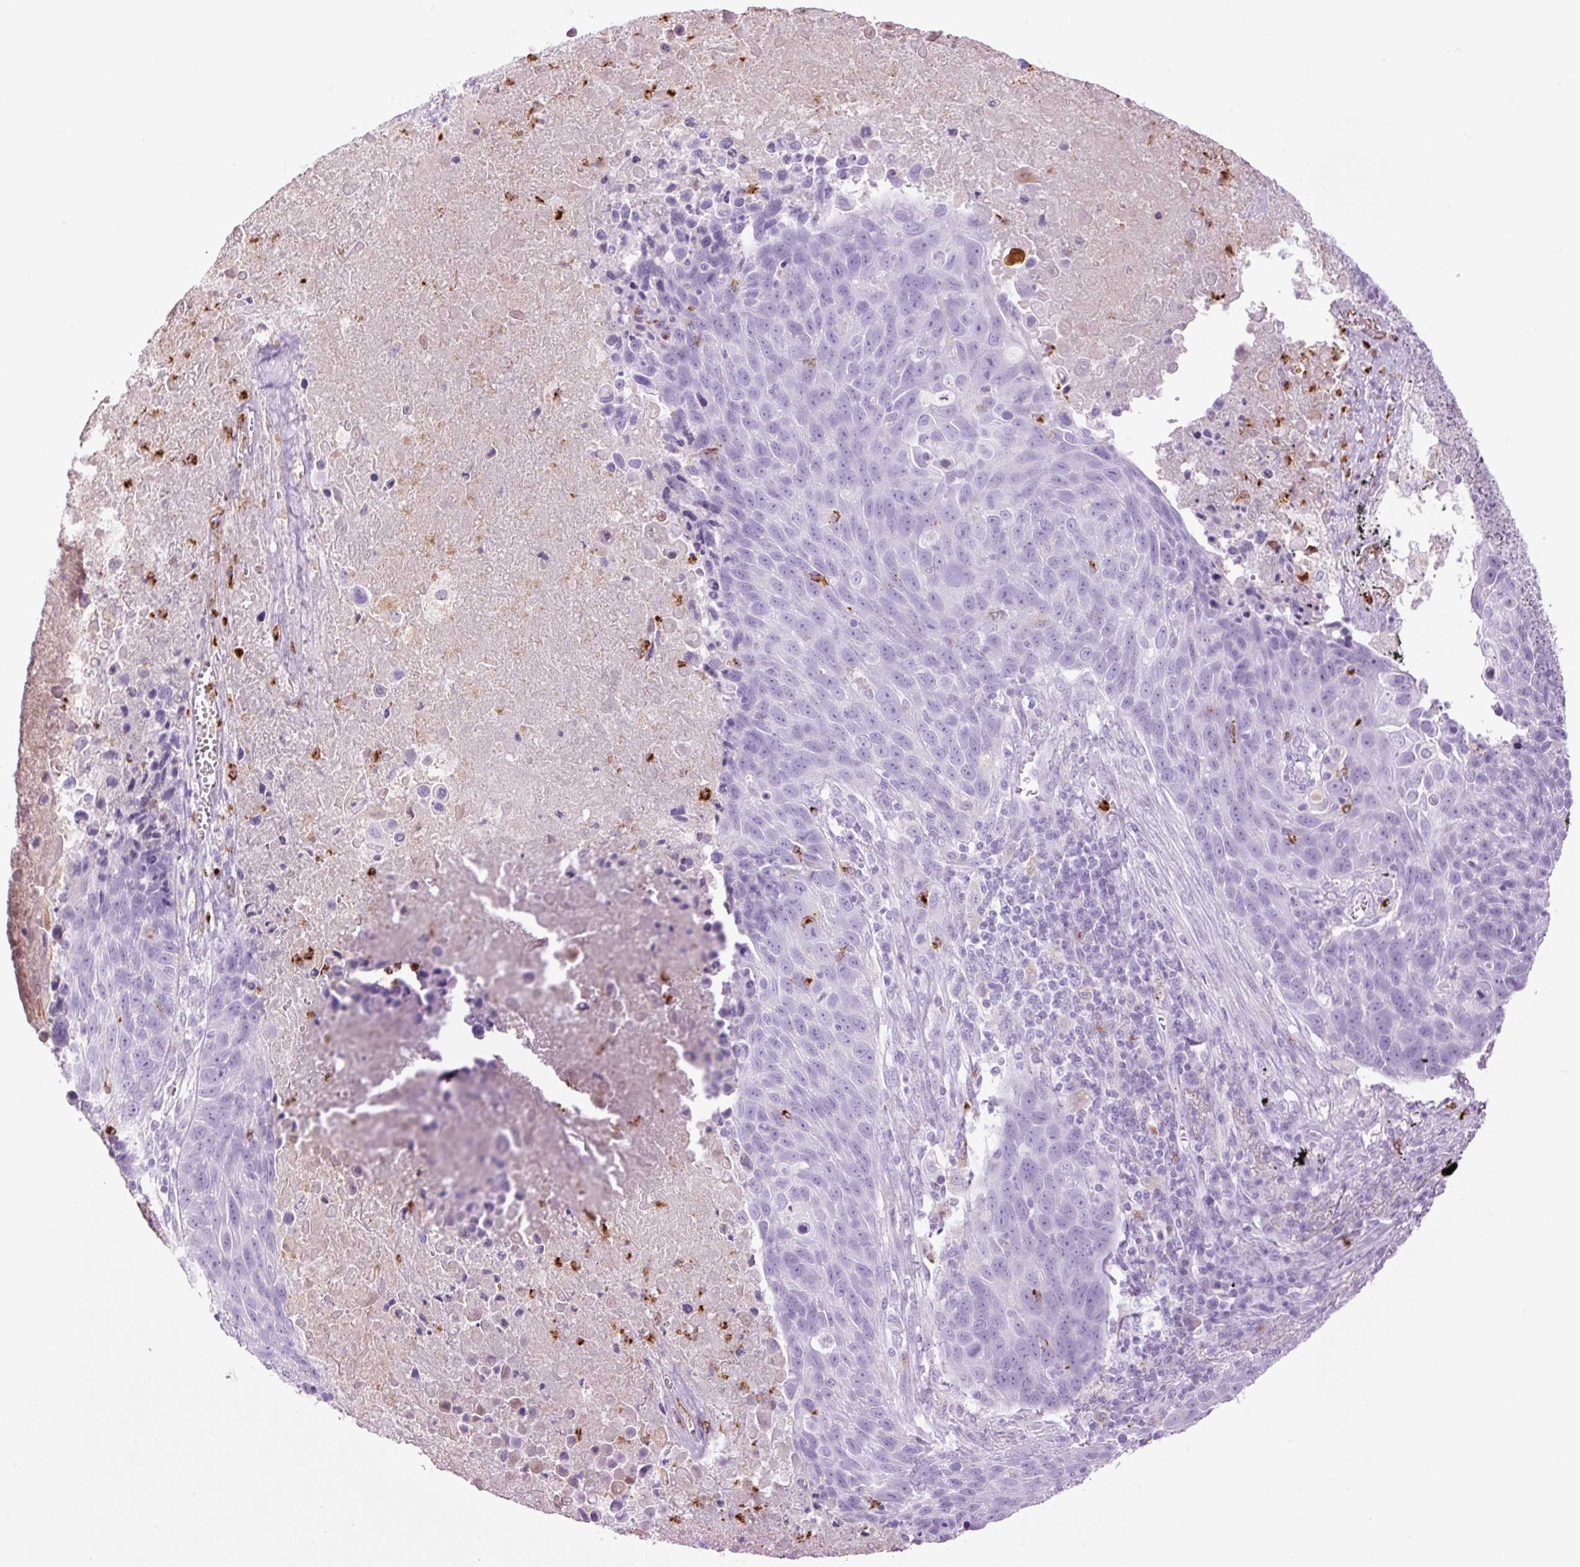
{"staining": {"intensity": "negative", "quantity": "none", "location": "none"}, "tissue": "lung cancer", "cell_type": "Tumor cells", "image_type": "cancer", "snomed": [{"axis": "morphology", "description": "Squamous cell carcinoma, NOS"}, {"axis": "topography", "description": "Lung"}], "caption": "Immunohistochemical staining of human lung cancer displays no significant expression in tumor cells.", "gene": "LYZ", "patient": {"sex": "male", "age": 78}}